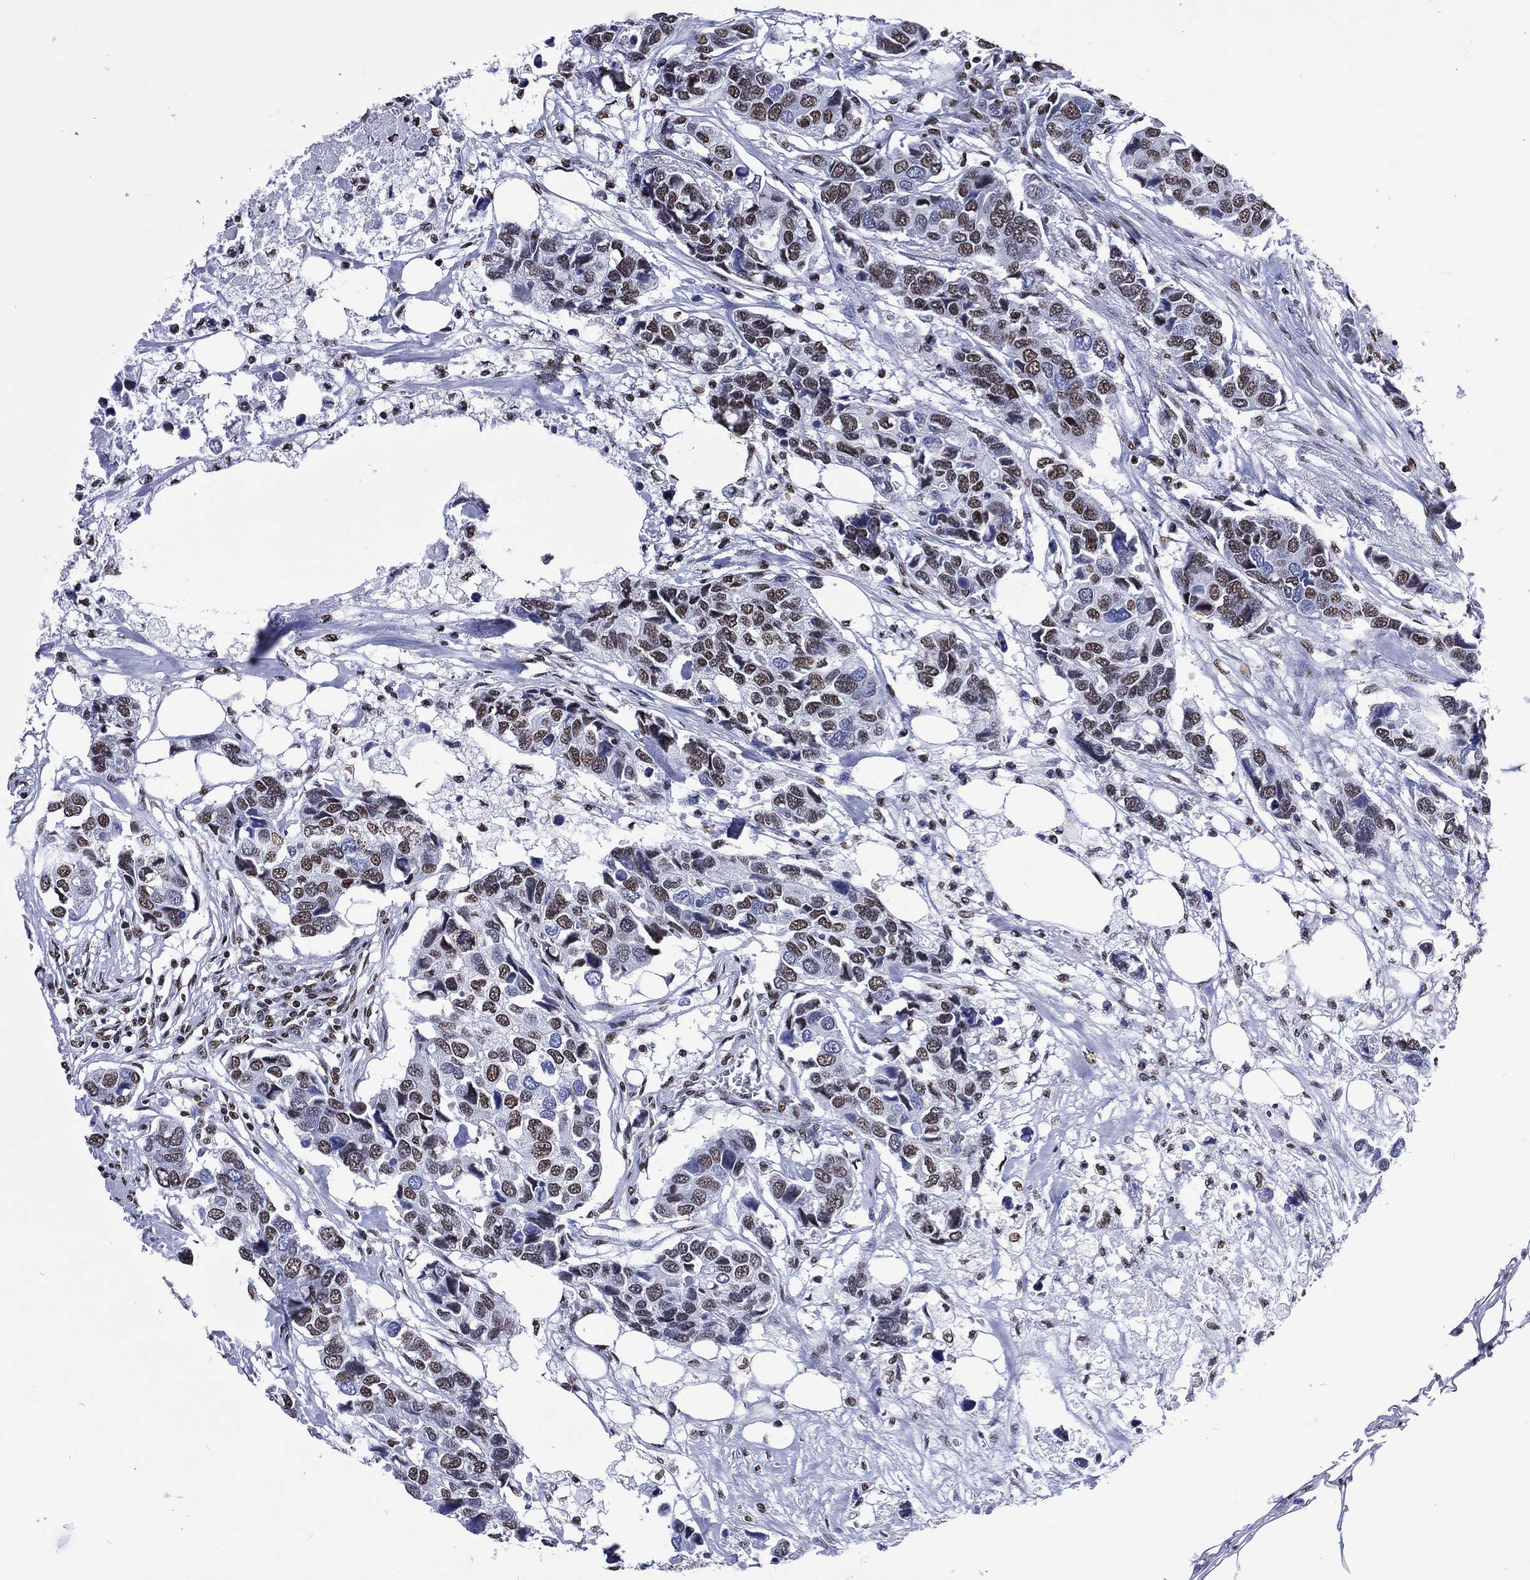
{"staining": {"intensity": "moderate", "quantity": ">75%", "location": "nuclear"}, "tissue": "breast cancer", "cell_type": "Tumor cells", "image_type": "cancer", "snomed": [{"axis": "morphology", "description": "Duct carcinoma"}, {"axis": "topography", "description": "Breast"}], "caption": "Moderate nuclear expression for a protein is seen in about >75% of tumor cells of intraductal carcinoma (breast) using immunohistochemistry (IHC).", "gene": "RETREG2", "patient": {"sex": "female", "age": 83}}